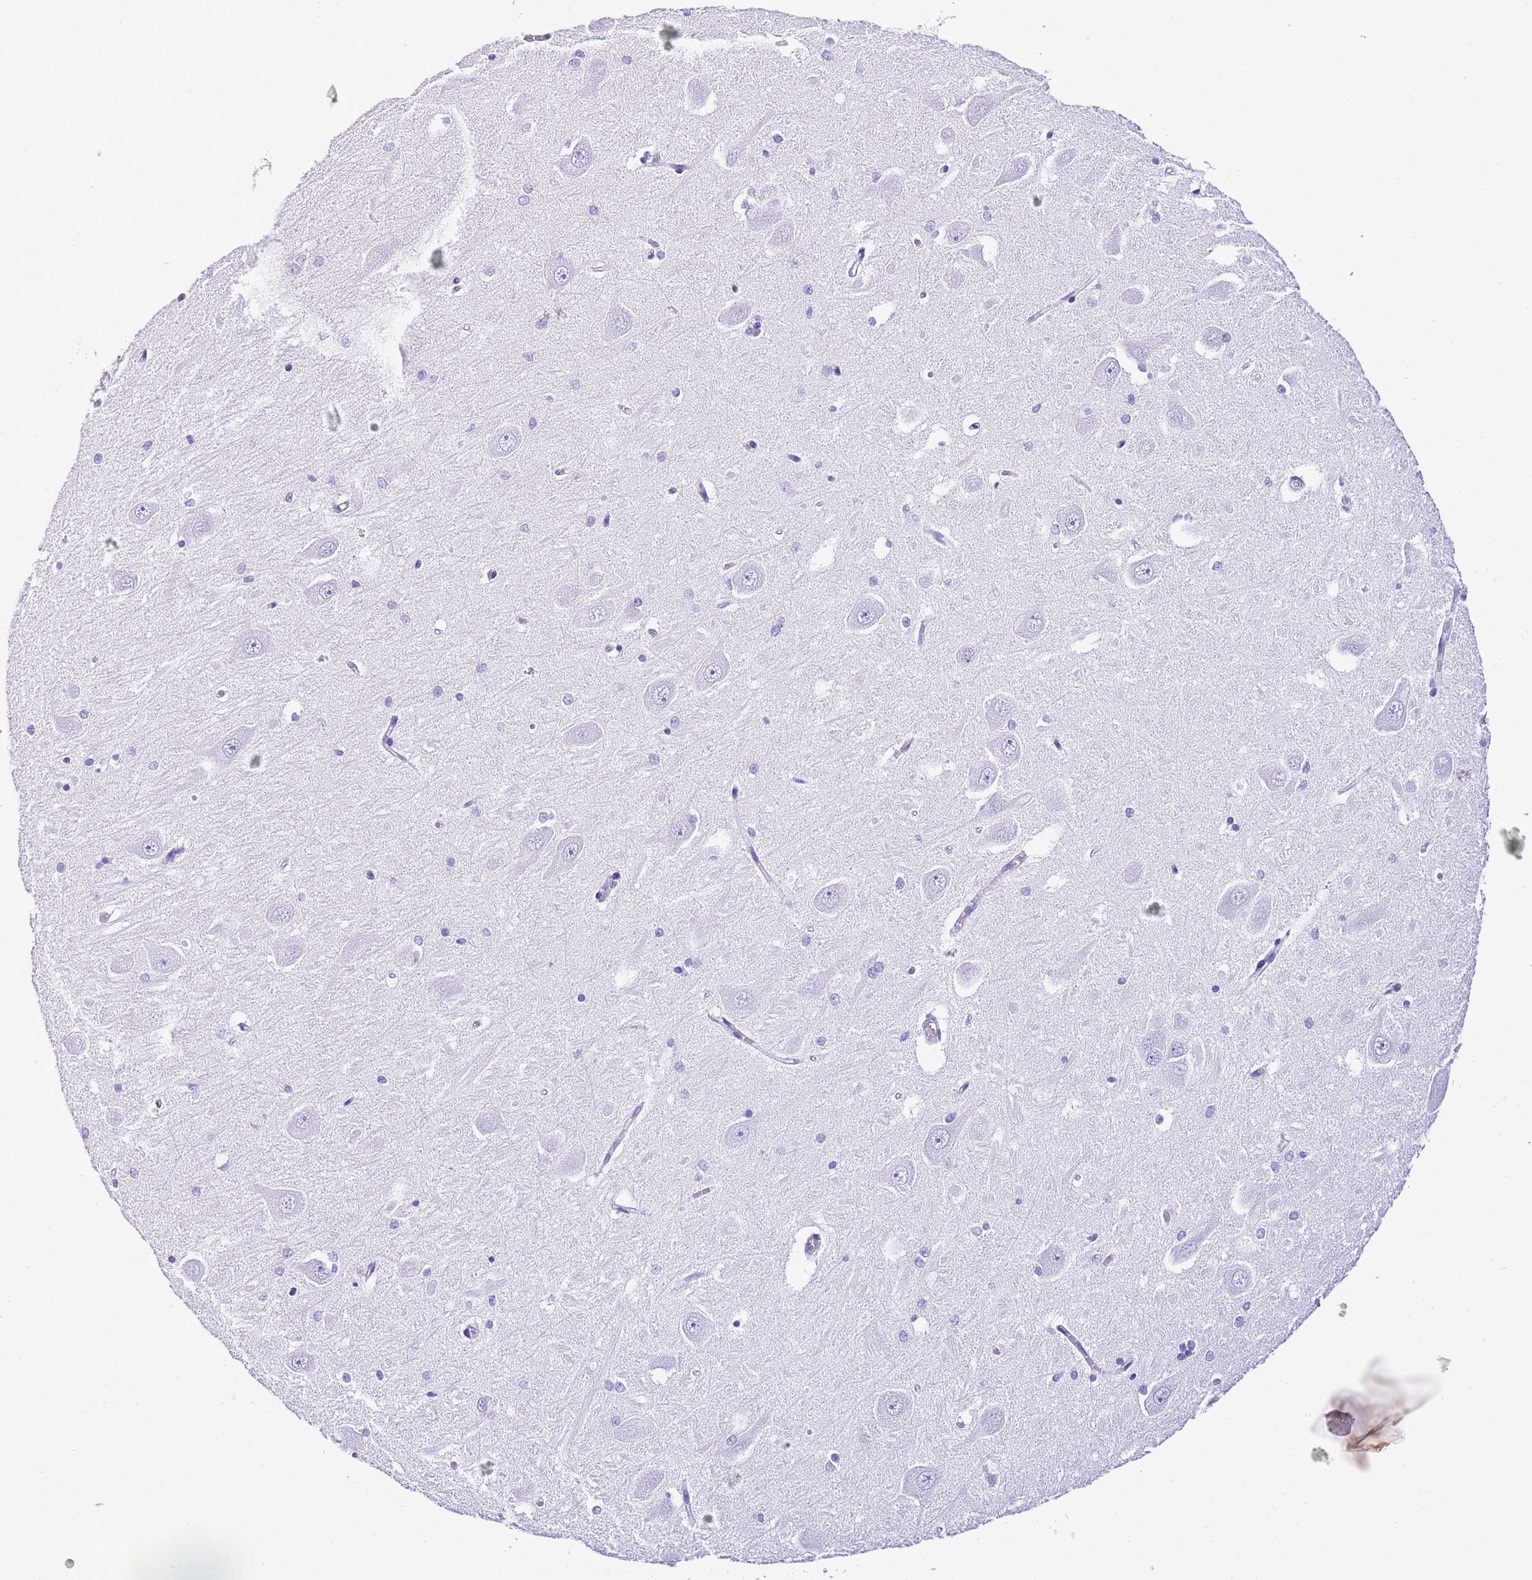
{"staining": {"intensity": "negative", "quantity": "none", "location": "none"}, "tissue": "hippocampus", "cell_type": "Glial cells", "image_type": "normal", "snomed": [{"axis": "morphology", "description": "Normal tissue, NOS"}, {"axis": "topography", "description": "Hippocampus"}], "caption": "Immunohistochemistry image of normal hippocampus: human hippocampus stained with DAB exhibits no significant protein expression in glial cells.", "gene": "CNN2", "patient": {"sex": "male", "age": 45}}